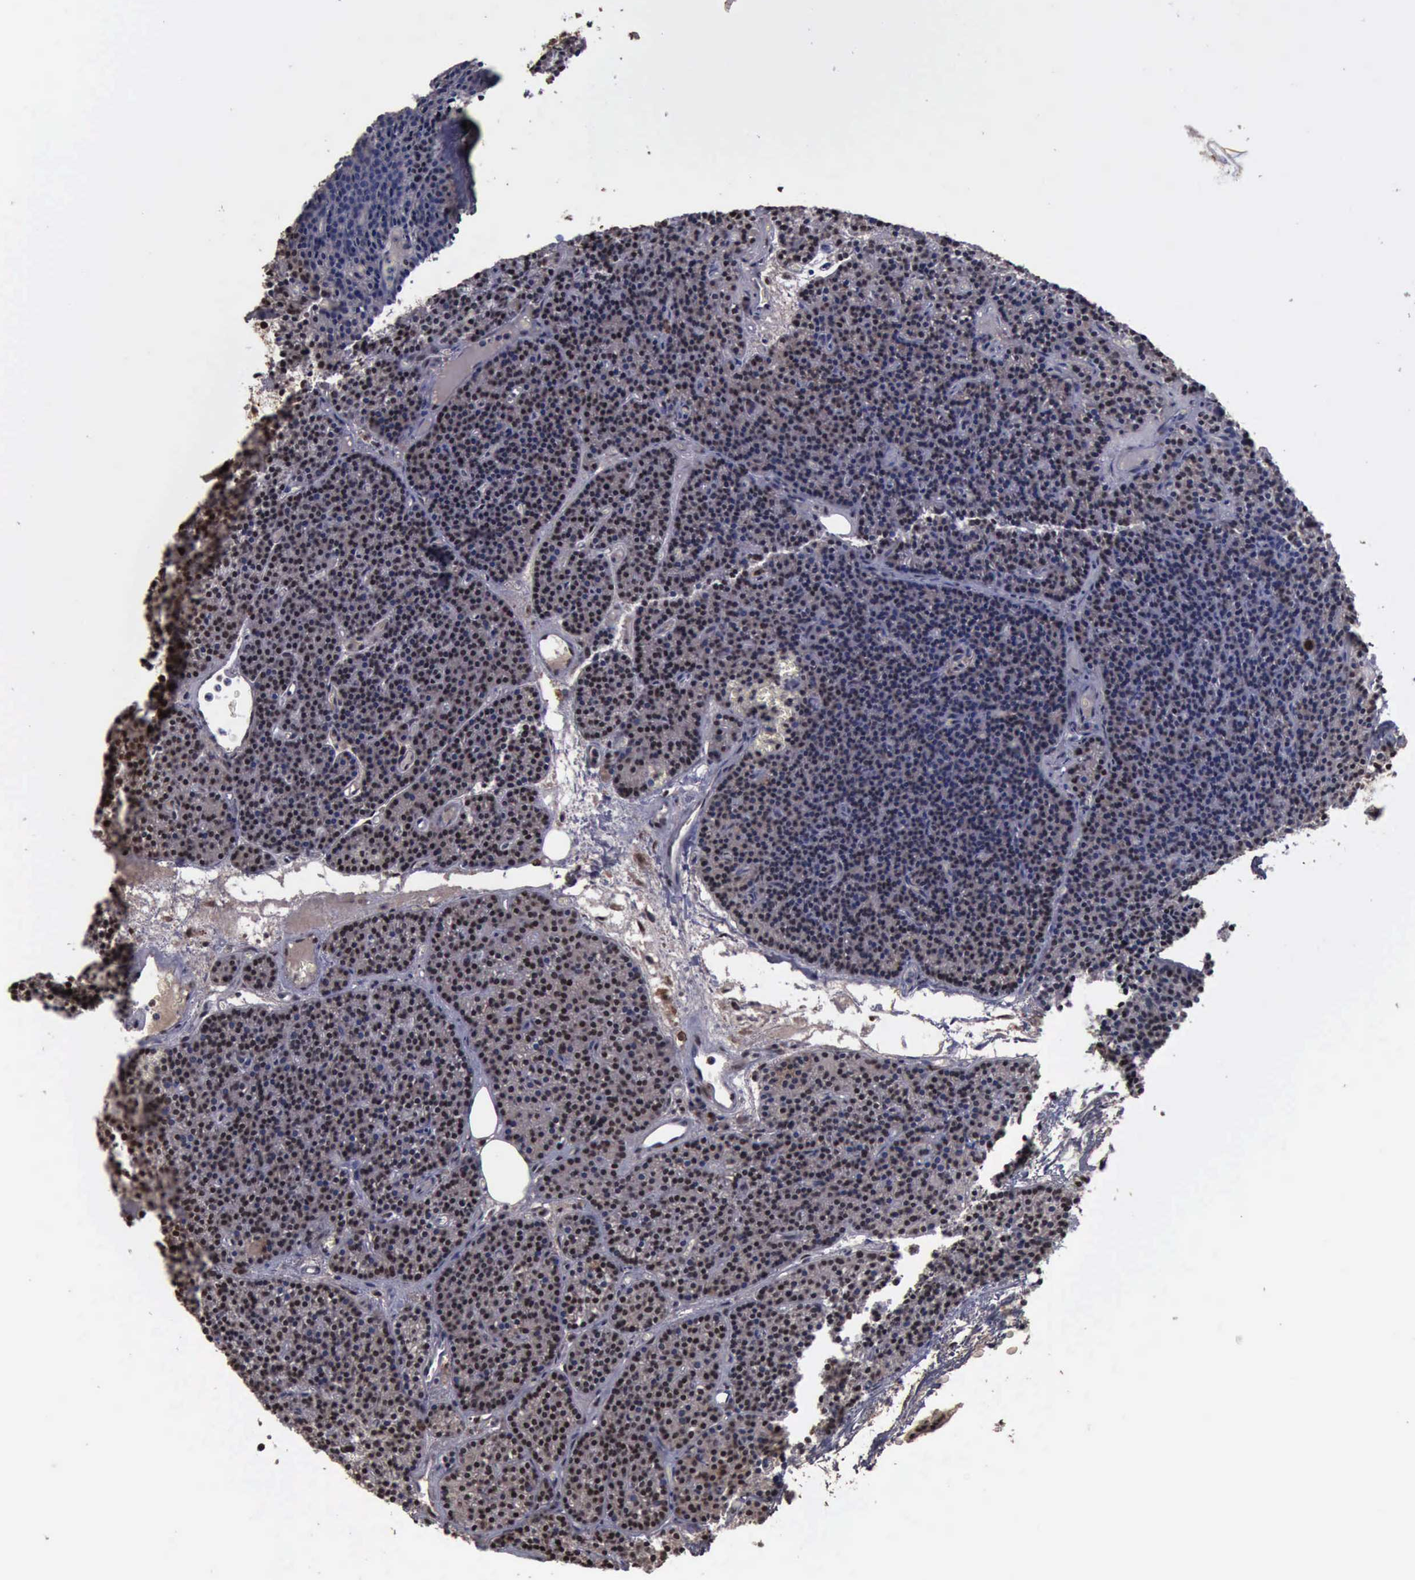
{"staining": {"intensity": "weak", "quantity": ">75%", "location": "cytoplasmic/membranous,nuclear"}, "tissue": "parathyroid gland", "cell_type": "Glandular cells", "image_type": "normal", "snomed": [{"axis": "morphology", "description": "Normal tissue, NOS"}, {"axis": "topography", "description": "Parathyroid gland"}], "caption": "A brown stain labels weak cytoplasmic/membranous,nuclear staining of a protein in glandular cells of normal human parathyroid gland.", "gene": "TRMT2A", "patient": {"sex": "male", "age": 57}}